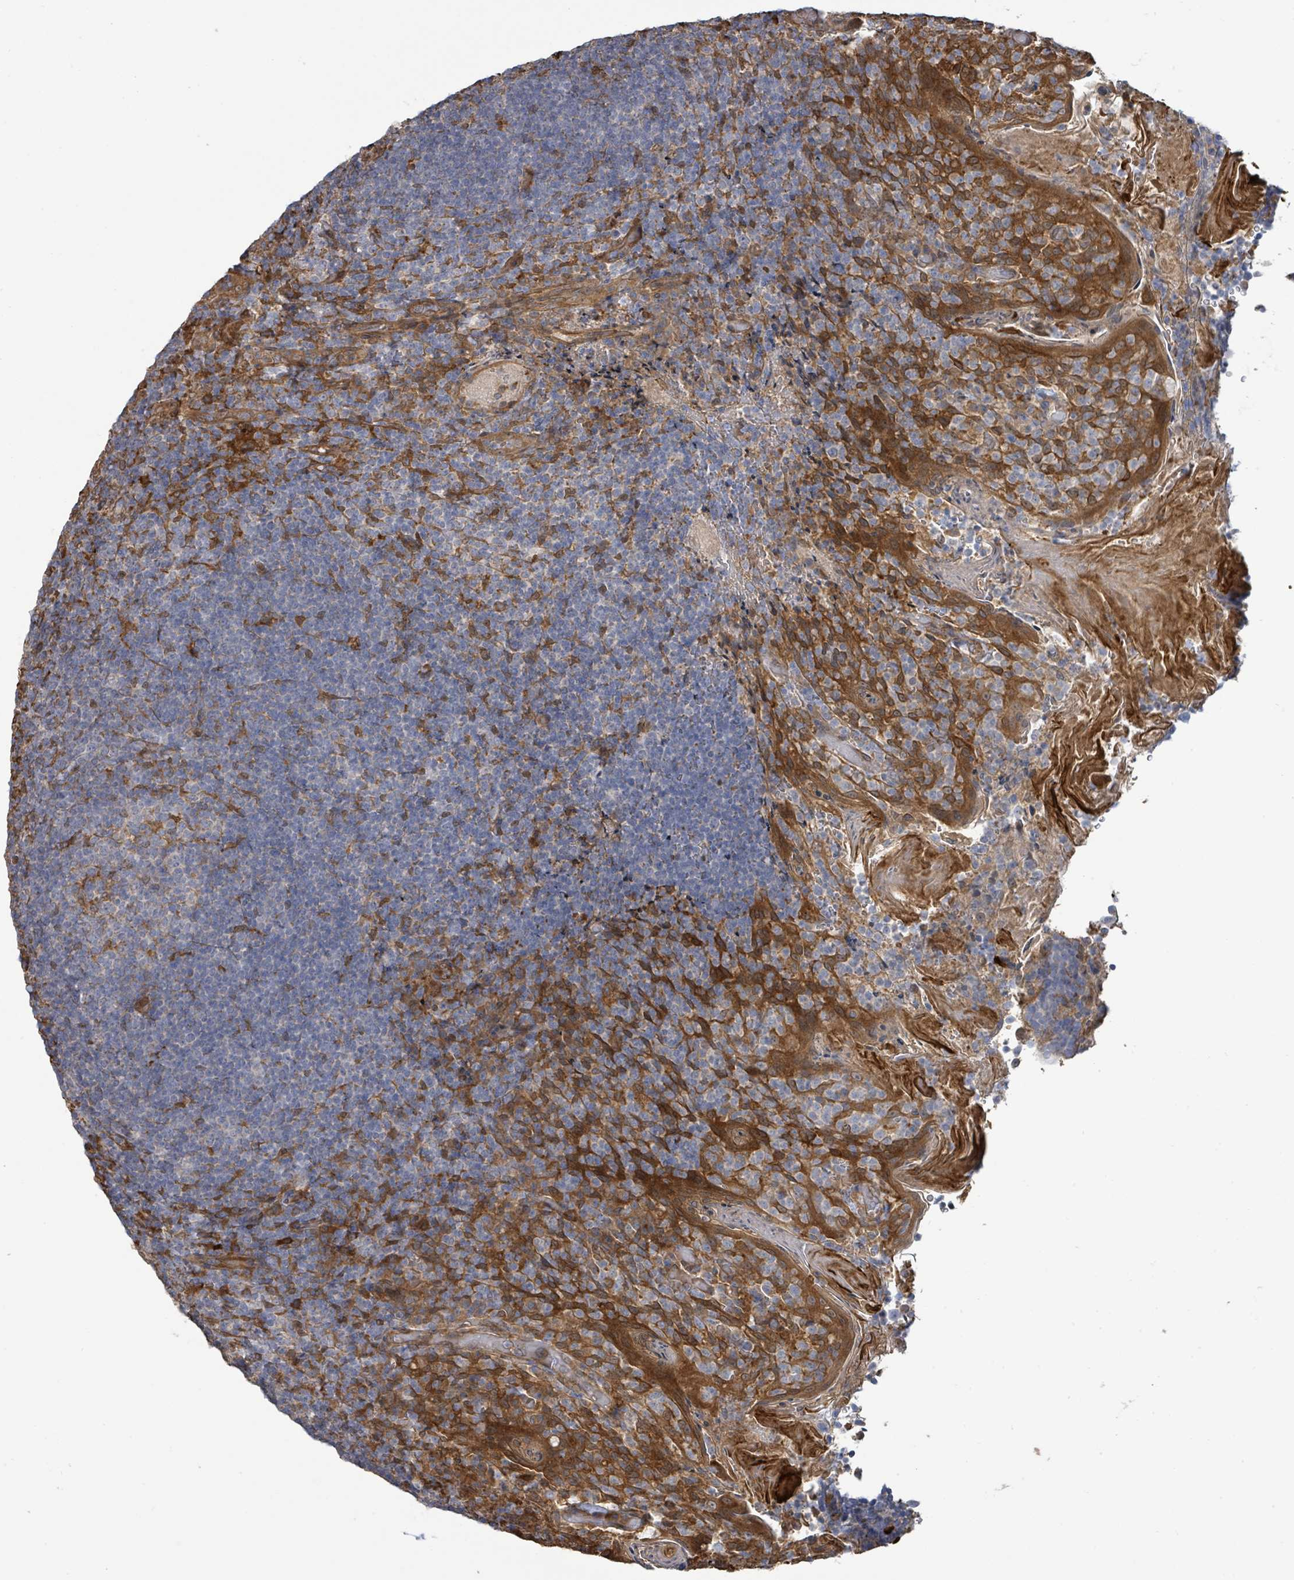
{"staining": {"intensity": "moderate", "quantity": "<25%", "location": "cytoplasmic/membranous,nuclear"}, "tissue": "tonsil", "cell_type": "Germinal center cells", "image_type": "normal", "snomed": [{"axis": "morphology", "description": "Normal tissue, NOS"}, {"axis": "topography", "description": "Tonsil"}], "caption": "Unremarkable tonsil demonstrates moderate cytoplasmic/membranous,nuclear staining in approximately <25% of germinal center cells, visualized by immunohistochemistry. (brown staining indicates protein expression, while blue staining denotes nuclei).", "gene": "ARPIN", "patient": {"sex": "female", "age": 10}}